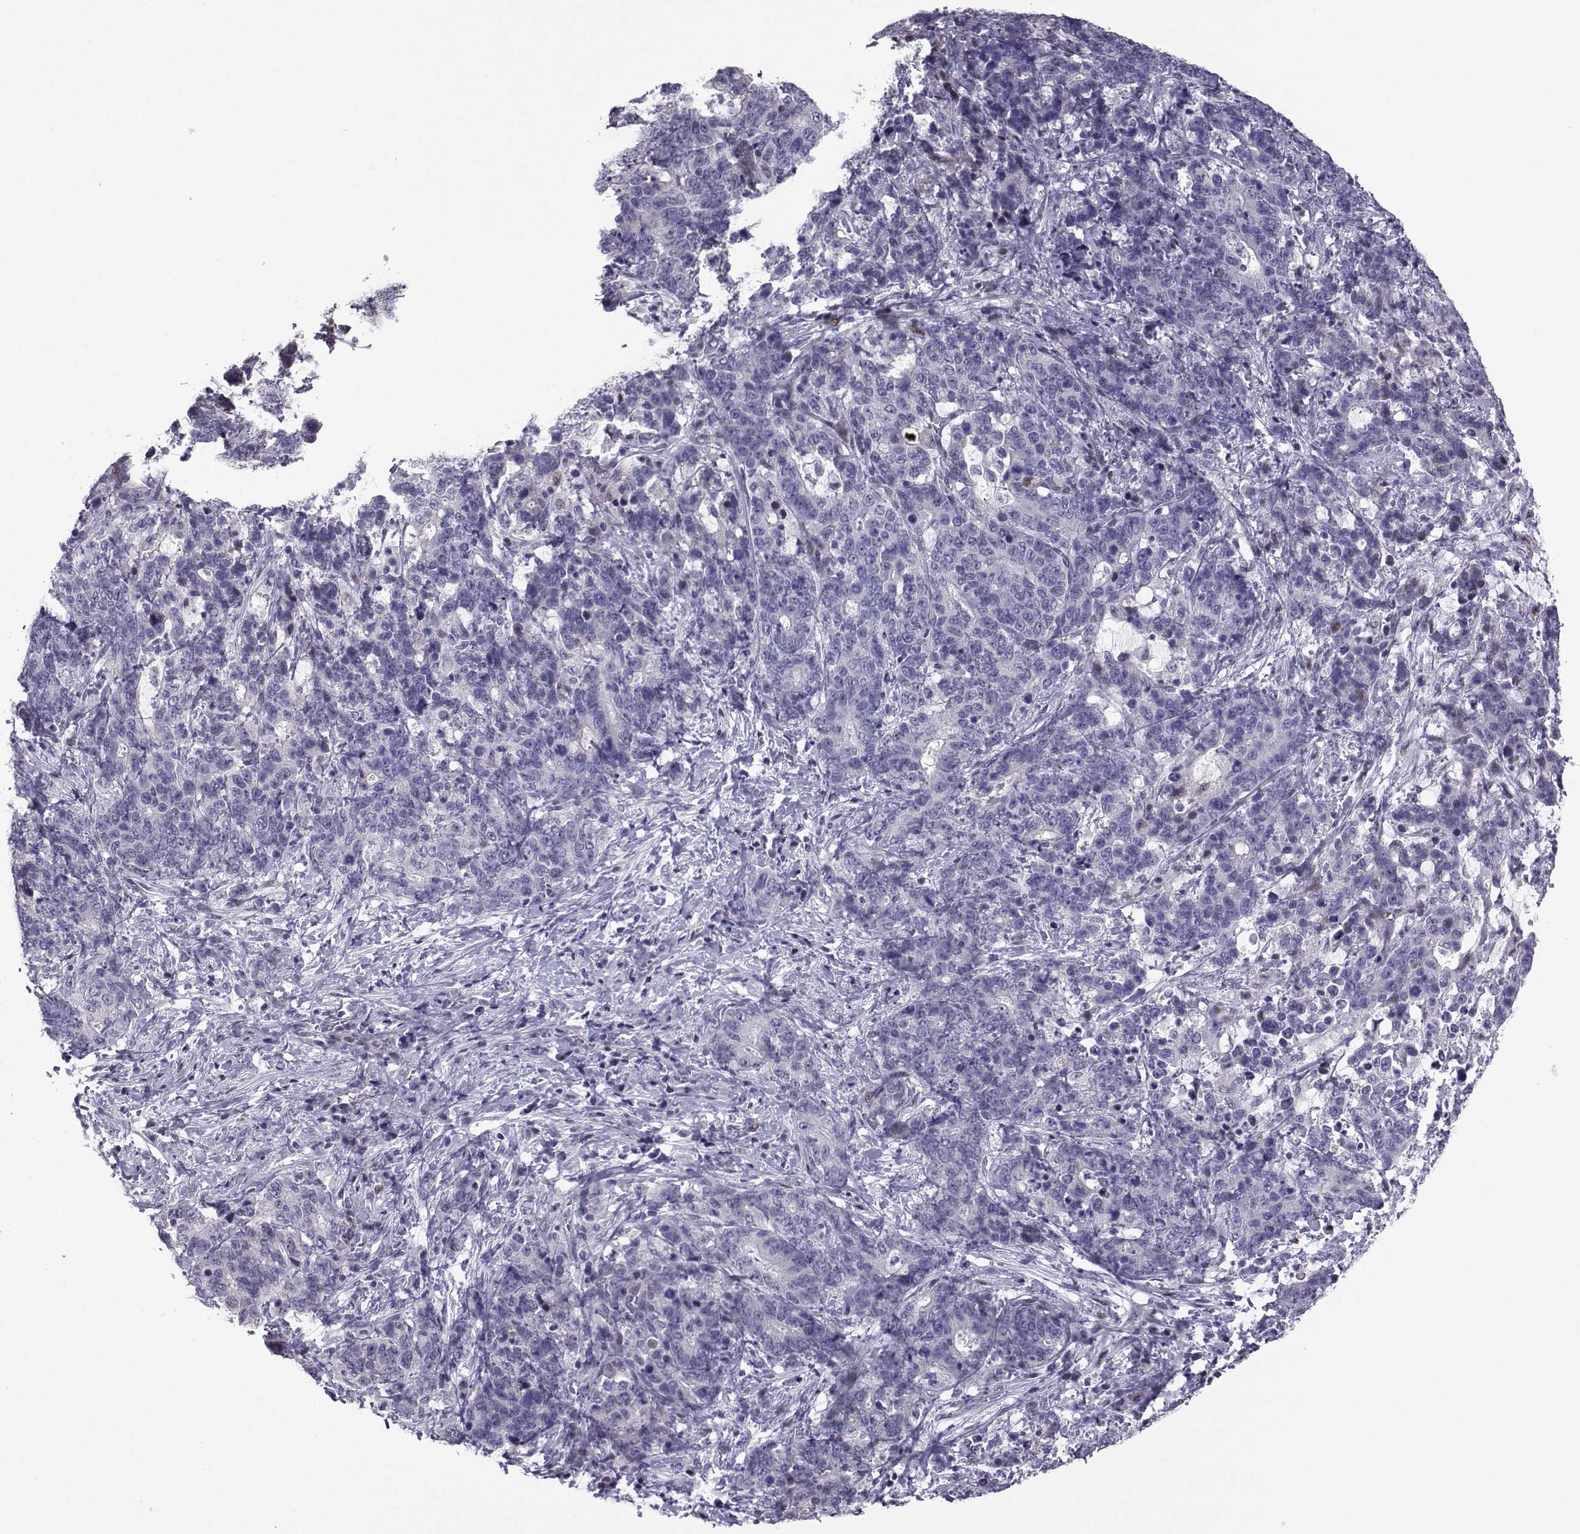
{"staining": {"intensity": "negative", "quantity": "none", "location": "none"}, "tissue": "stomach cancer", "cell_type": "Tumor cells", "image_type": "cancer", "snomed": [{"axis": "morphology", "description": "Normal tissue, NOS"}, {"axis": "morphology", "description": "Adenocarcinoma, NOS"}, {"axis": "topography", "description": "Stomach"}], "caption": "Immunohistochemistry (IHC) histopathology image of neoplastic tissue: stomach adenocarcinoma stained with DAB exhibits no significant protein positivity in tumor cells. The staining is performed using DAB brown chromogen with nuclei counter-stained in using hematoxylin.", "gene": "CFAP70", "patient": {"sex": "female", "age": 64}}